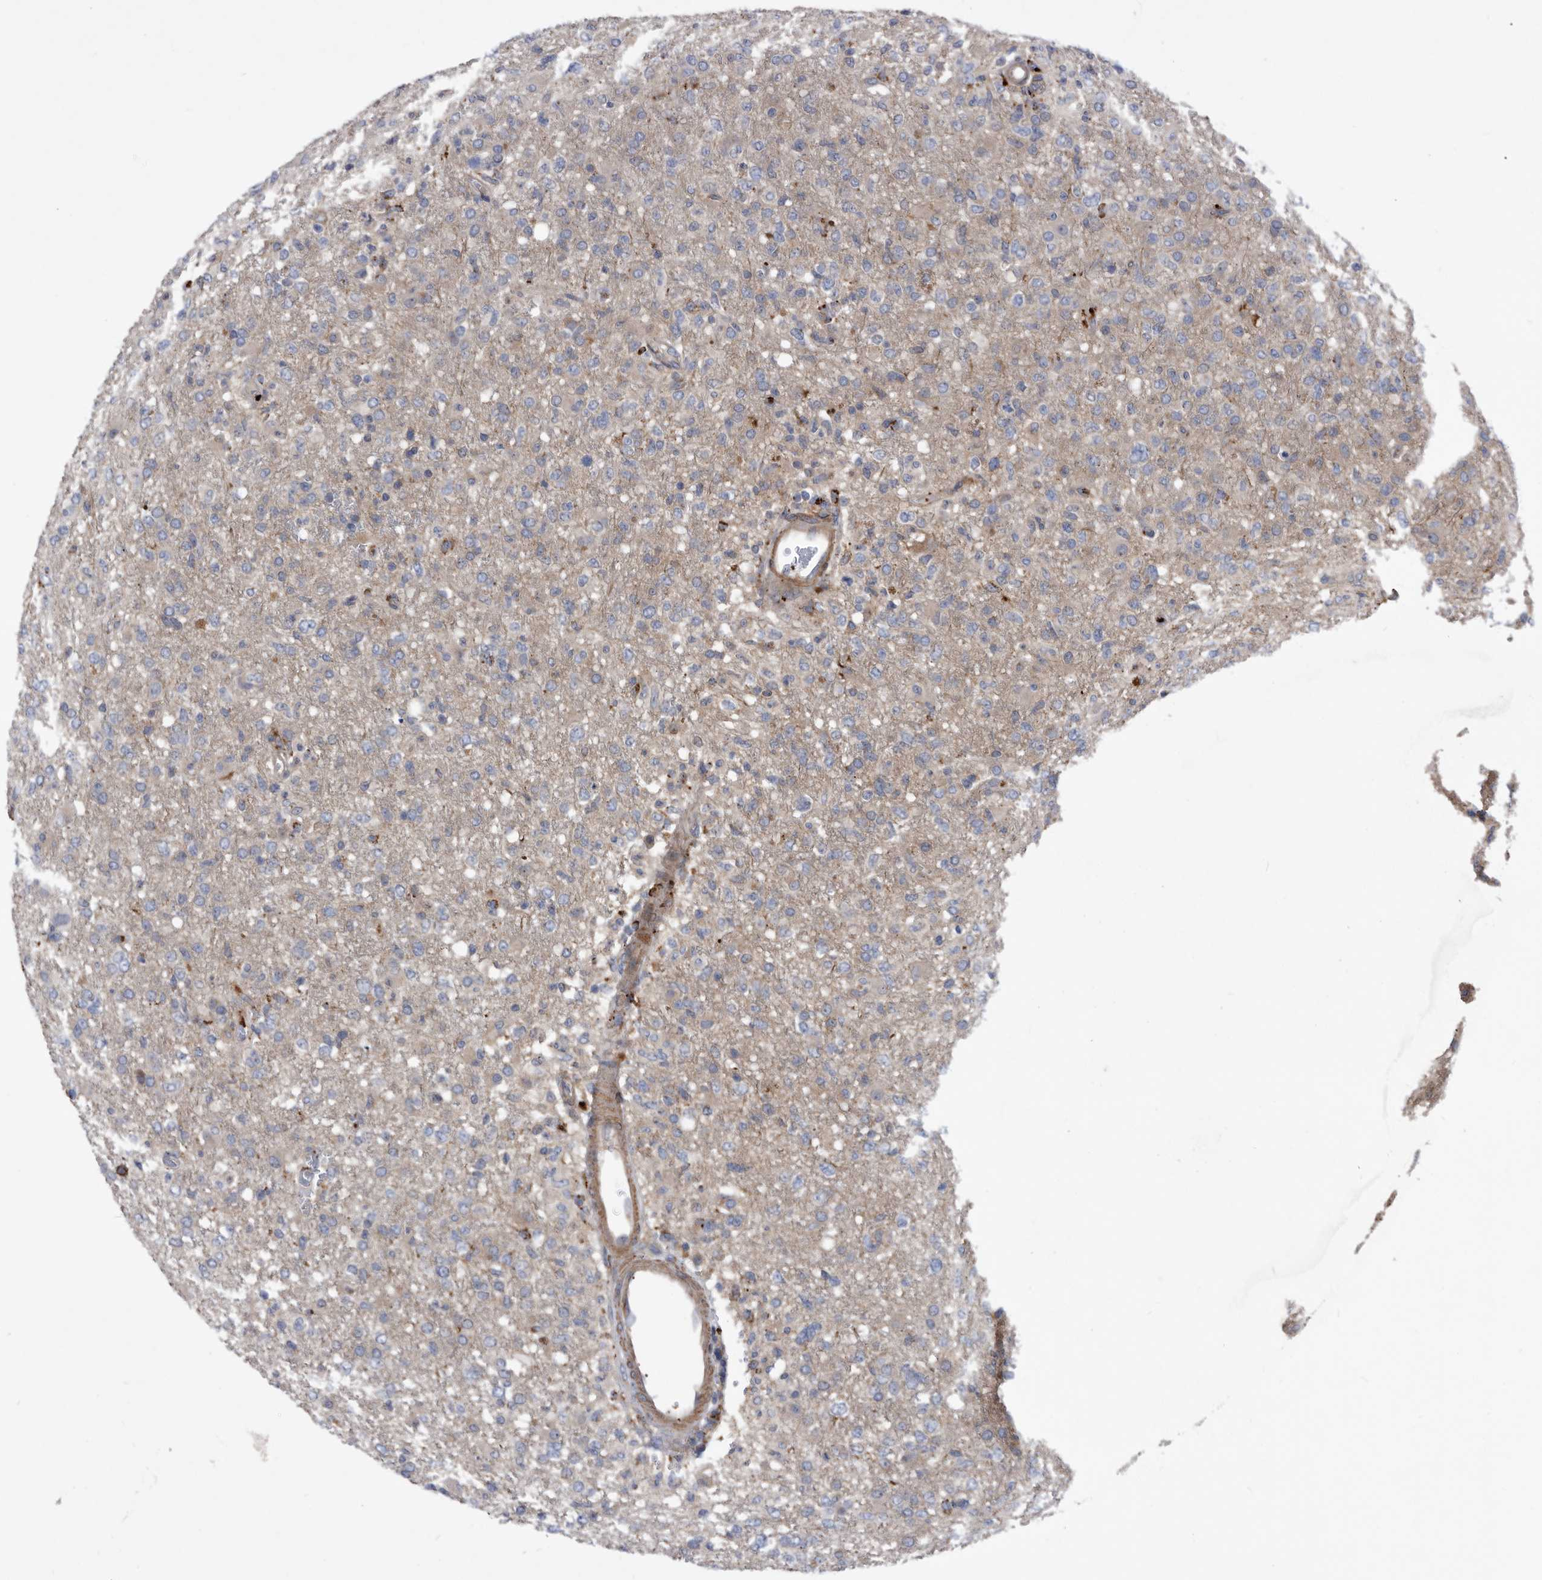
{"staining": {"intensity": "weak", "quantity": "<25%", "location": "cytoplasmic/membranous"}, "tissue": "glioma", "cell_type": "Tumor cells", "image_type": "cancer", "snomed": [{"axis": "morphology", "description": "Glioma, malignant, High grade"}, {"axis": "topography", "description": "Brain"}], "caption": "Histopathology image shows no protein positivity in tumor cells of malignant glioma (high-grade) tissue.", "gene": "BAIAP3", "patient": {"sex": "female", "age": 57}}